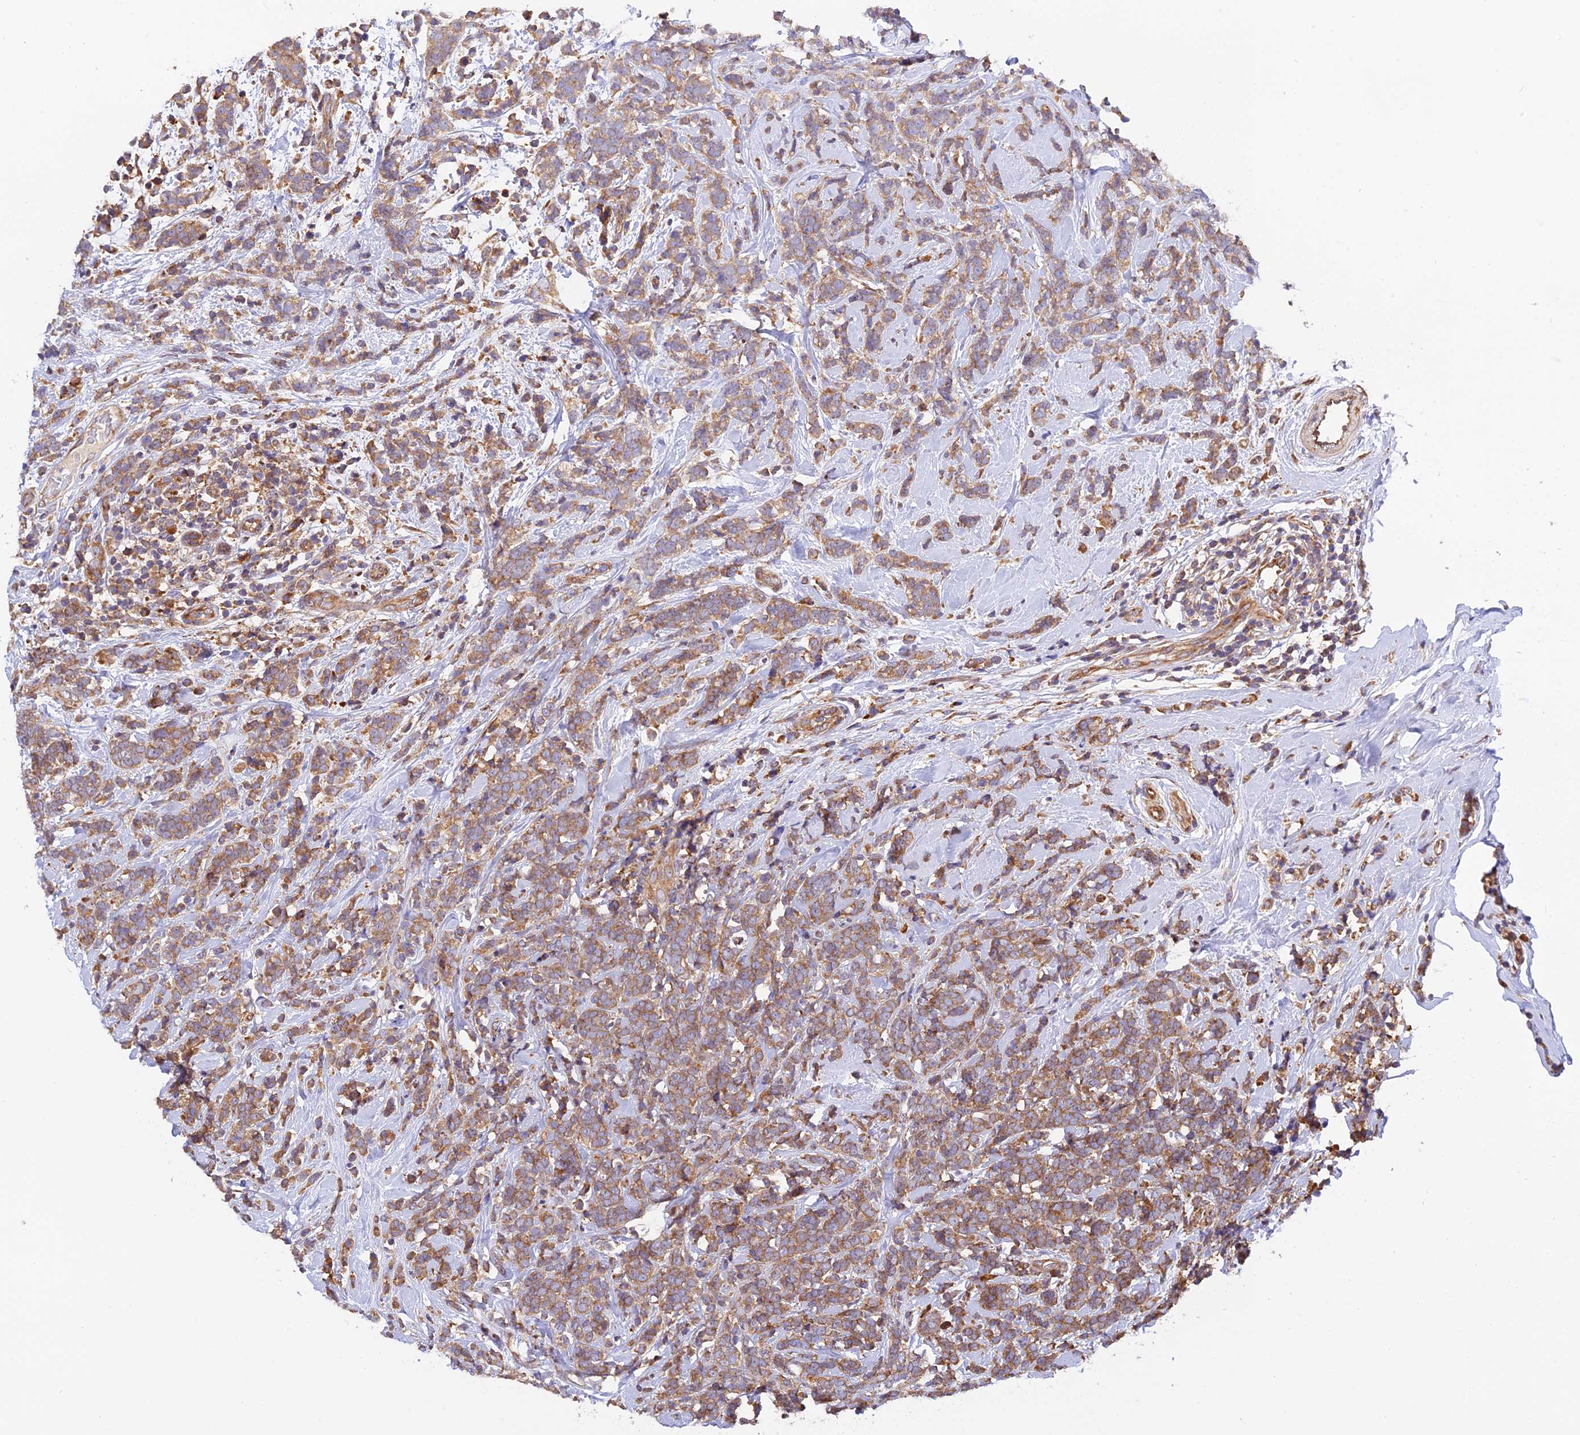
{"staining": {"intensity": "moderate", "quantity": ">75%", "location": "cytoplasmic/membranous"}, "tissue": "breast cancer", "cell_type": "Tumor cells", "image_type": "cancer", "snomed": [{"axis": "morphology", "description": "Lobular carcinoma"}, {"axis": "topography", "description": "Breast"}], "caption": "Moderate cytoplasmic/membranous expression is identified in approximately >75% of tumor cells in breast cancer.", "gene": "RPL5", "patient": {"sex": "female", "age": 58}}